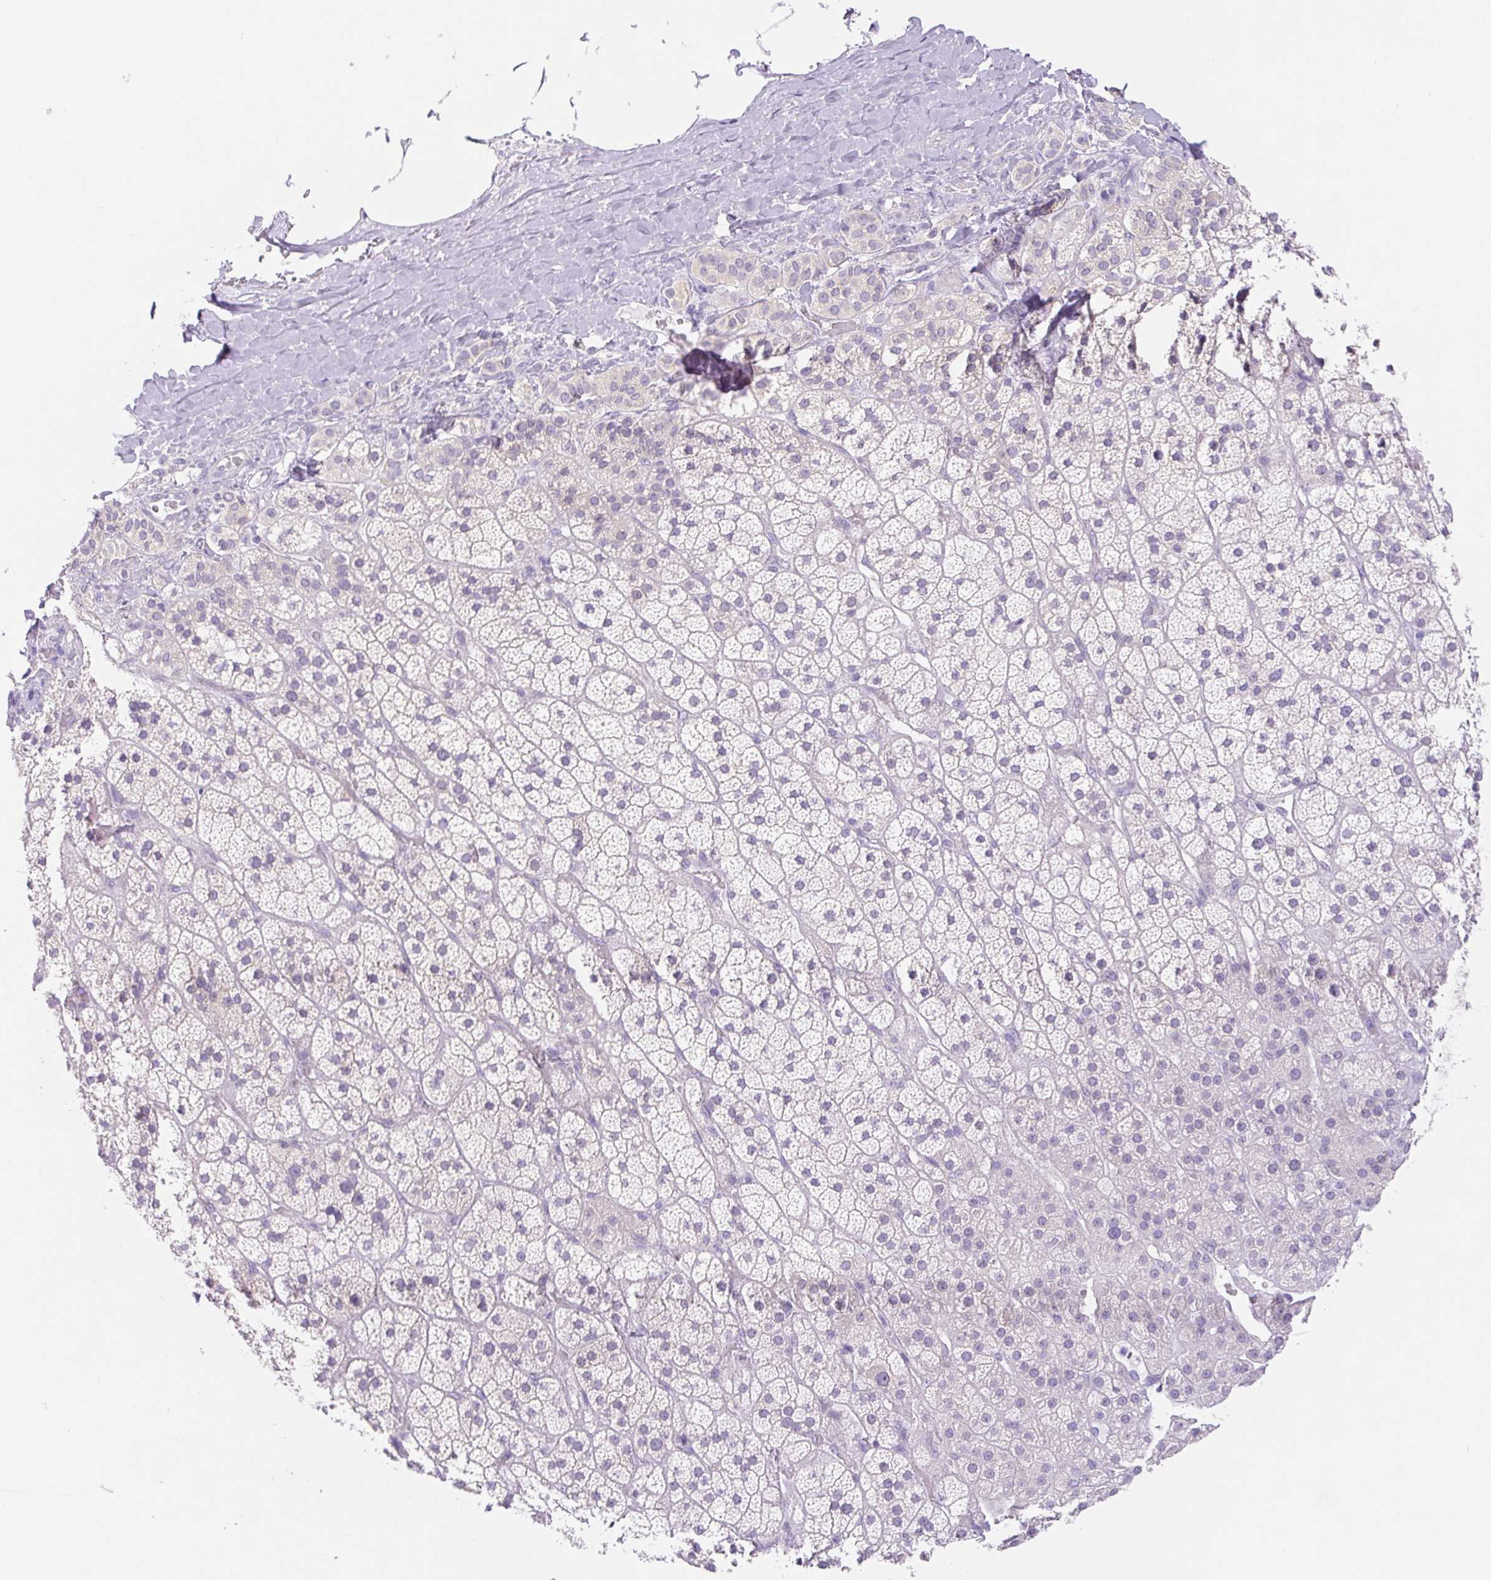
{"staining": {"intensity": "negative", "quantity": "none", "location": "none"}, "tissue": "adrenal gland", "cell_type": "Glandular cells", "image_type": "normal", "snomed": [{"axis": "morphology", "description": "Normal tissue, NOS"}, {"axis": "topography", "description": "Adrenal gland"}], "caption": "Normal adrenal gland was stained to show a protein in brown. There is no significant staining in glandular cells. The staining is performed using DAB brown chromogen with nuclei counter-stained in using hematoxylin.", "gene": "DYNC2LI1", "patient": {"sex": "male", "age": 57}}